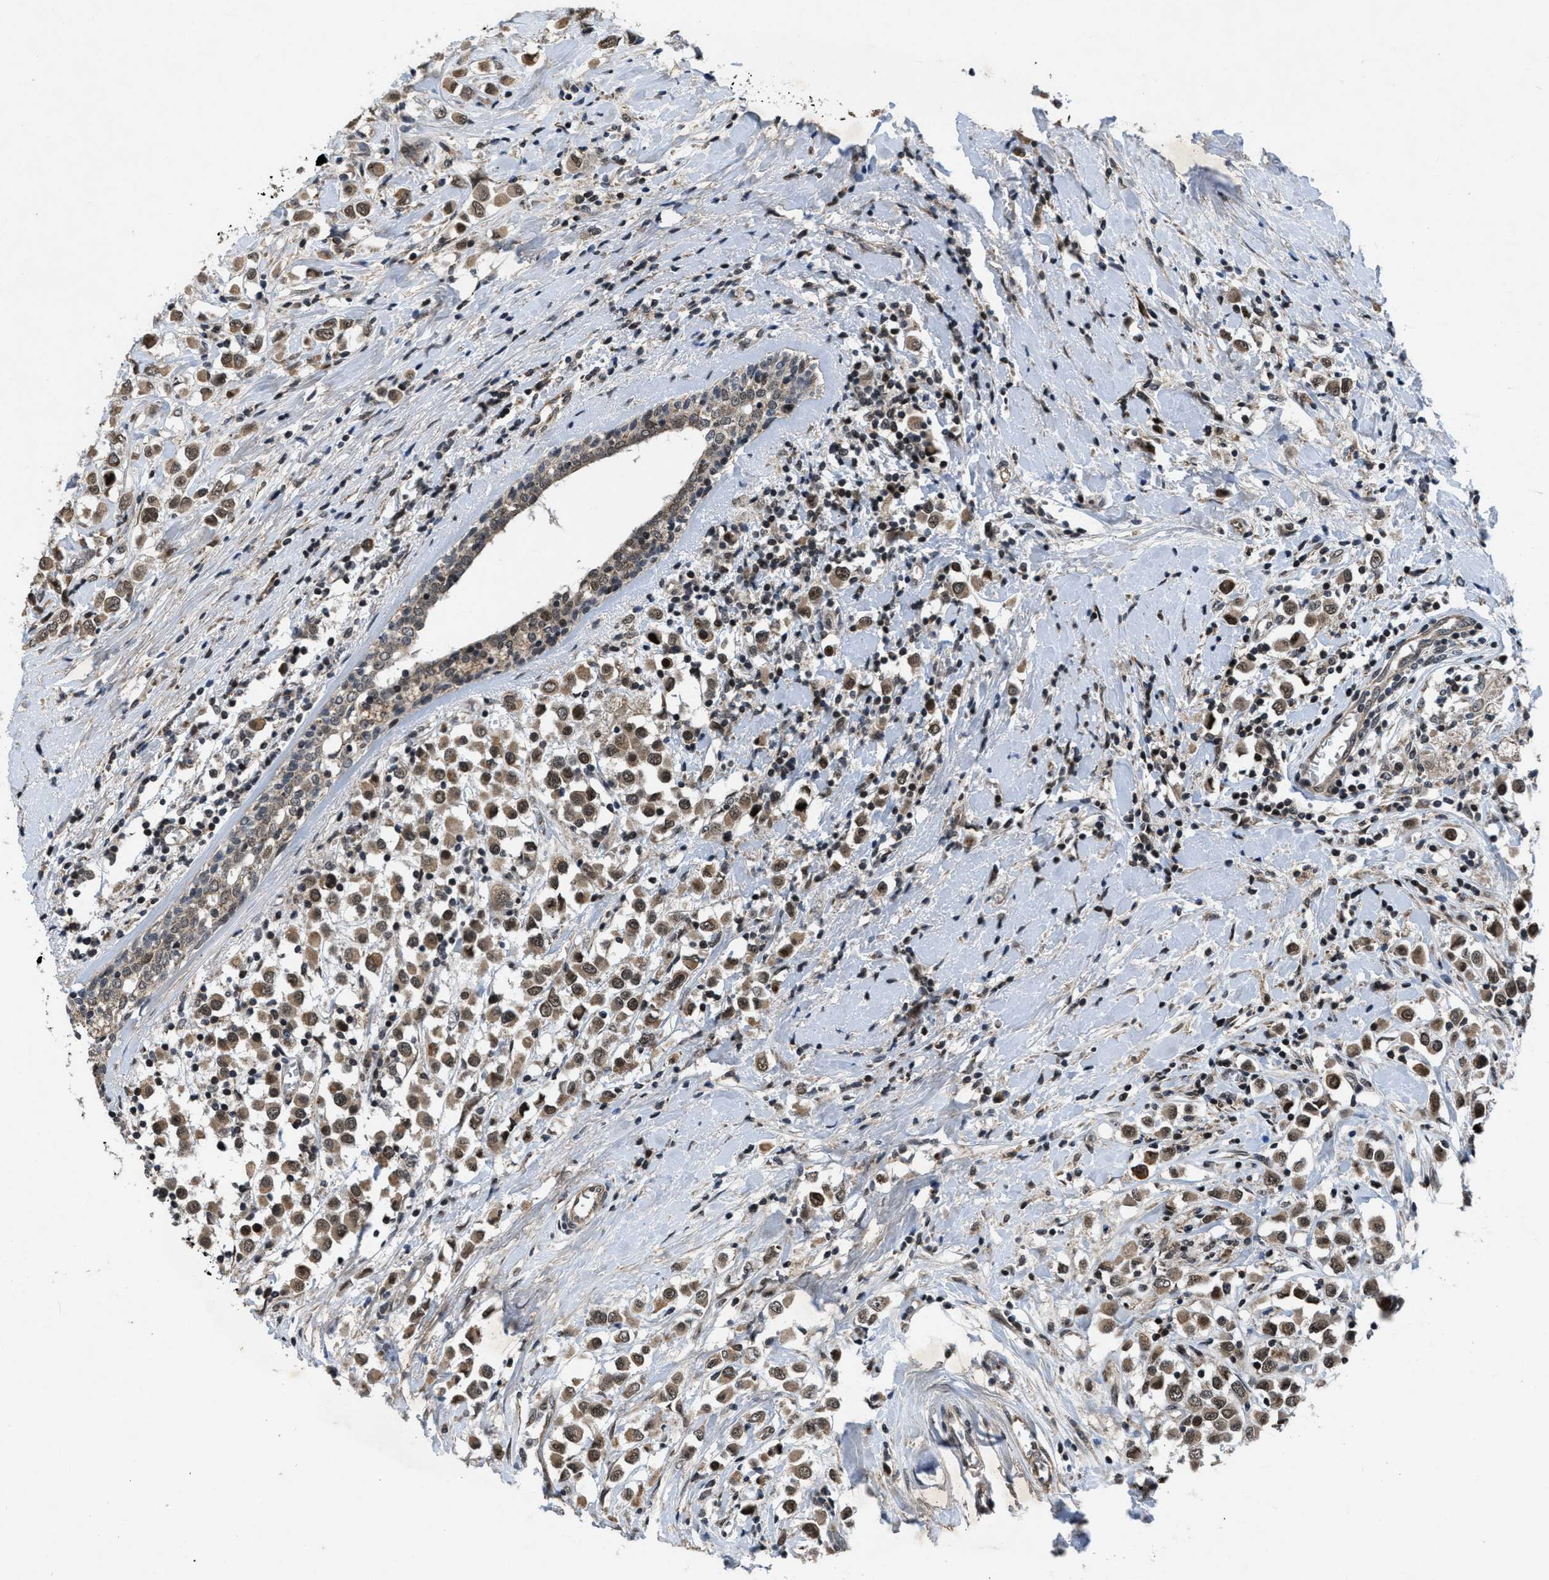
{"staining": {"intensity": "moderate", "quantity": ">75%", "location": "cytoplasmic/membranous,nuclear"}, "tissue": "breast cancer", "cell_type": "Tumor cells", "image_type": "cancer", "snomed": [{"axis": "morphology", "description": "Duct carcinoma"}, {"axis": "topography", "description": "Breast"}], "caption": "Immunohistochemistry image of infiltrating ductal carcinoma (breast) stained for a protein (brown), which shows medium levels of moderate cytoplasmic/membranous and nuclear expression in approximately >75% of tumor cells.", "gene": "ZNHIT1", "patient": {"sex": "female", "age": 61}}